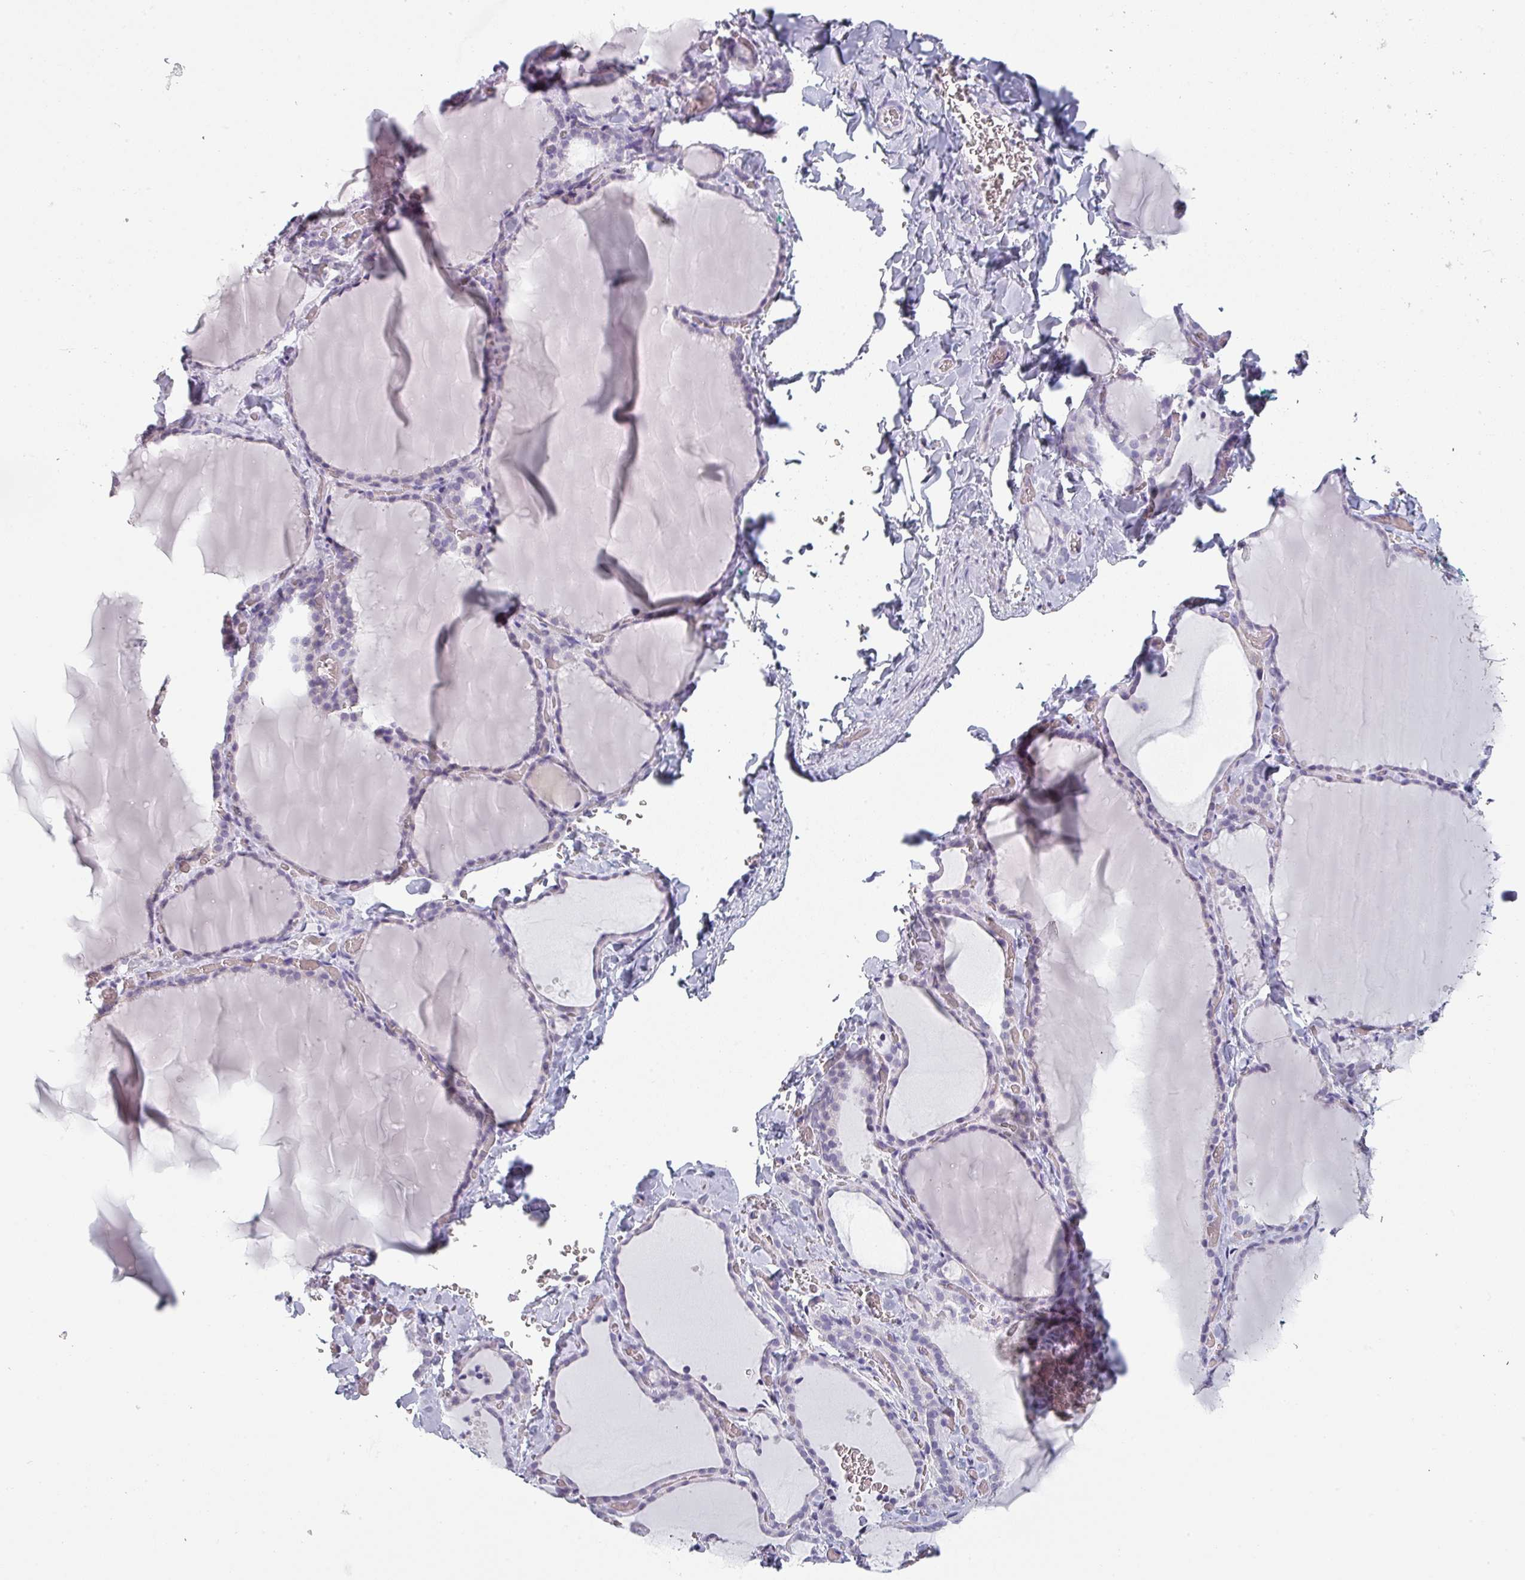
{"staining": {"intensity": "negative", "quantity": "none", "location": "none"}, "tissue": "thyroid gland", "cell_type": "Glandular cells", "image_type": "normal", "snomed": [{"axis": "morphology", "description": "Normal tissue, NOS"}, {"axis": "topography", "description": "Thyroid gland"}], "caption": "Immunohistochemistry (IHC) of normal thyroid gland displays no staining in glandular cells.", "gene": "SFTPA1", "patient": {"sex": "female", "age": 22}}